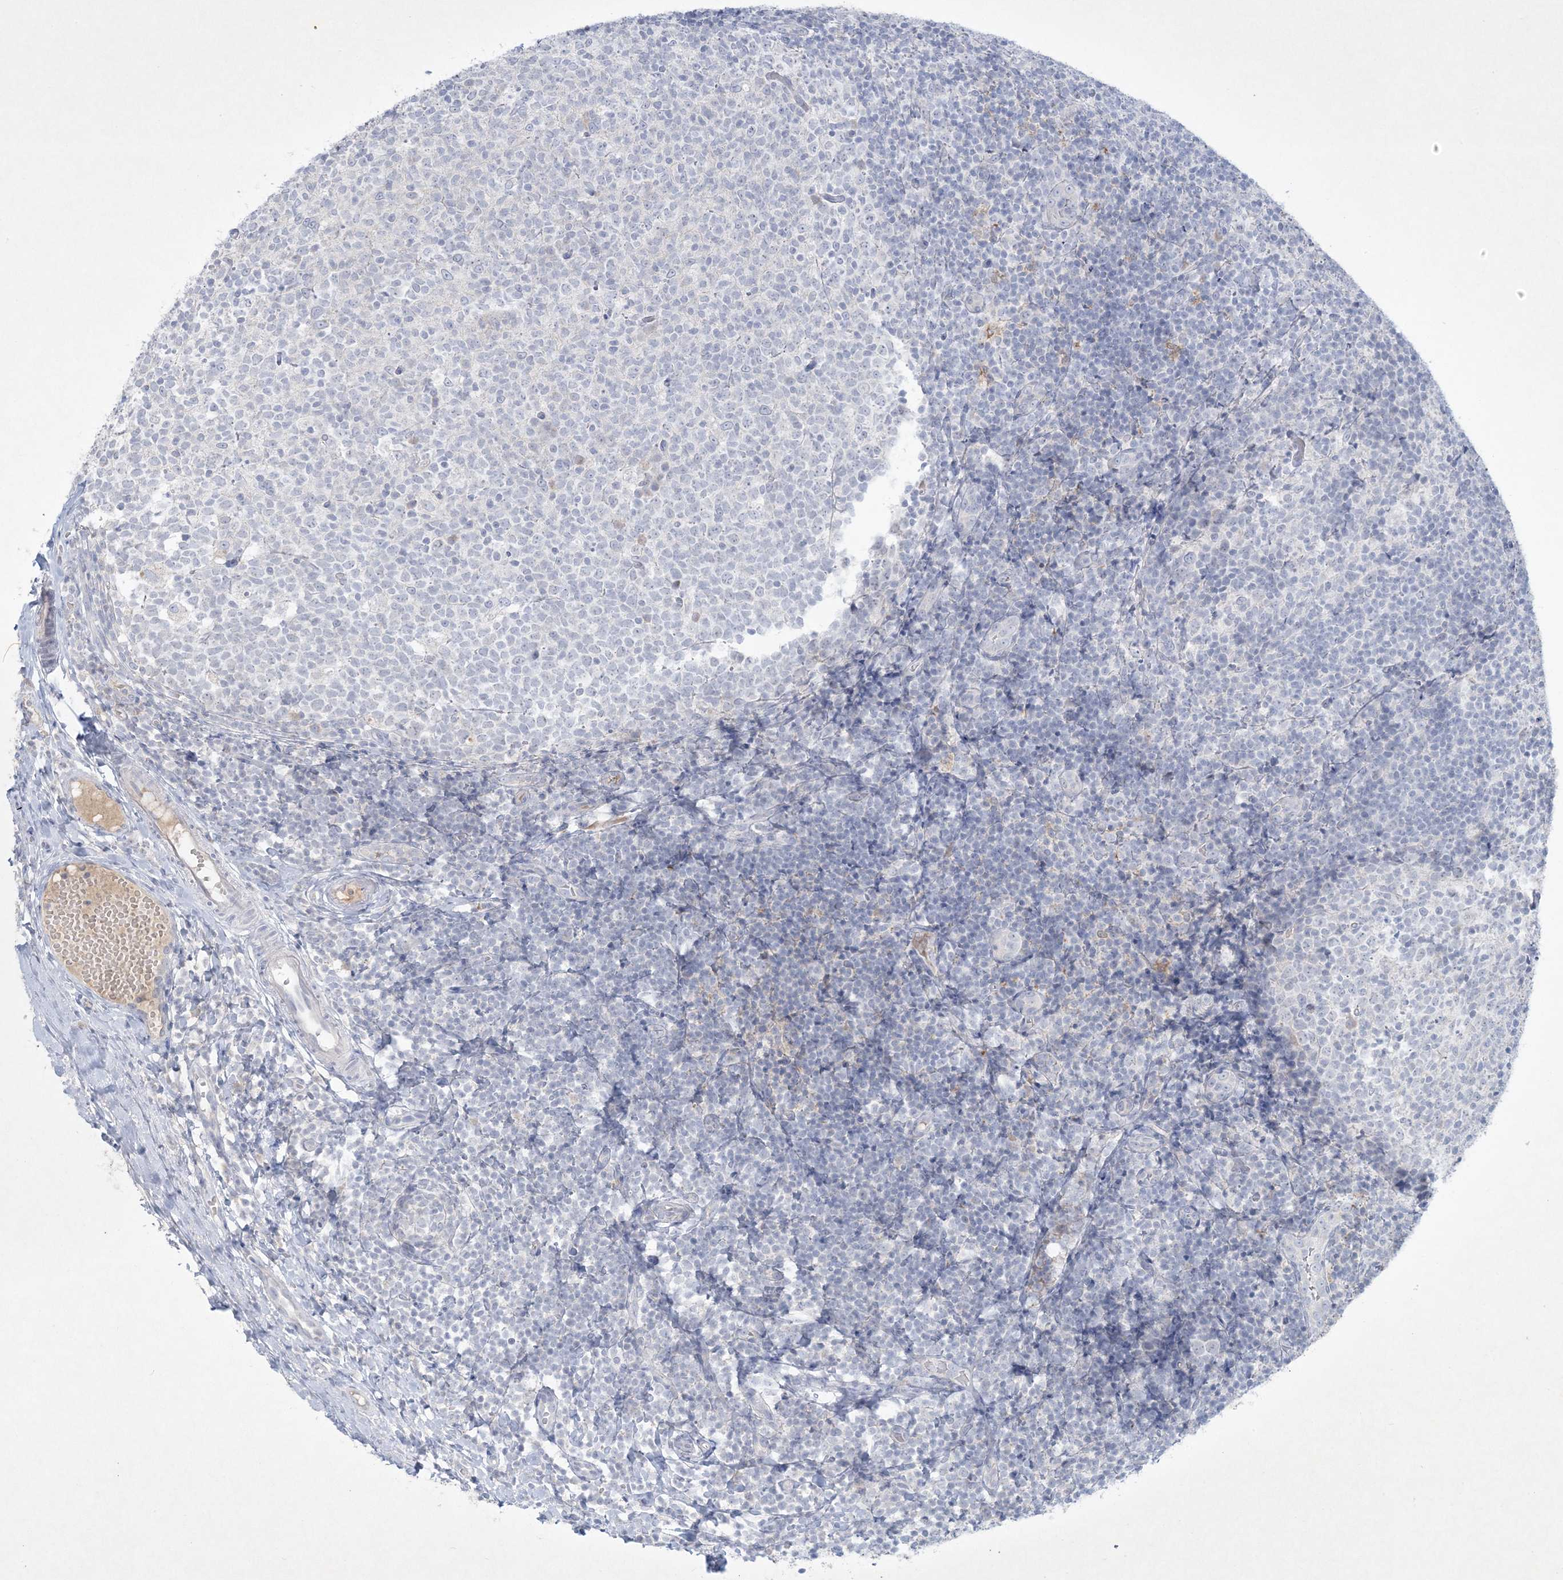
{"staining": {"intensity": "negative", "quantity": "none", "location": "none"}, "tissue": "tonsil", "cell_type": "Germinal center cells", "image_type": "normal", "snomed": [{"axis": "morphology", "description": "Normal tissue, NOS"}, {"axis": "topography", "description": "Tonsil"}], "caption": "This is a micrograph of immunohistochemistry (IHC) staining of unremarkable tonsil, which shows no expression in germinal center cells.", "gene": "CCDC24", "patient": {"sex": "female", "age": 19}}